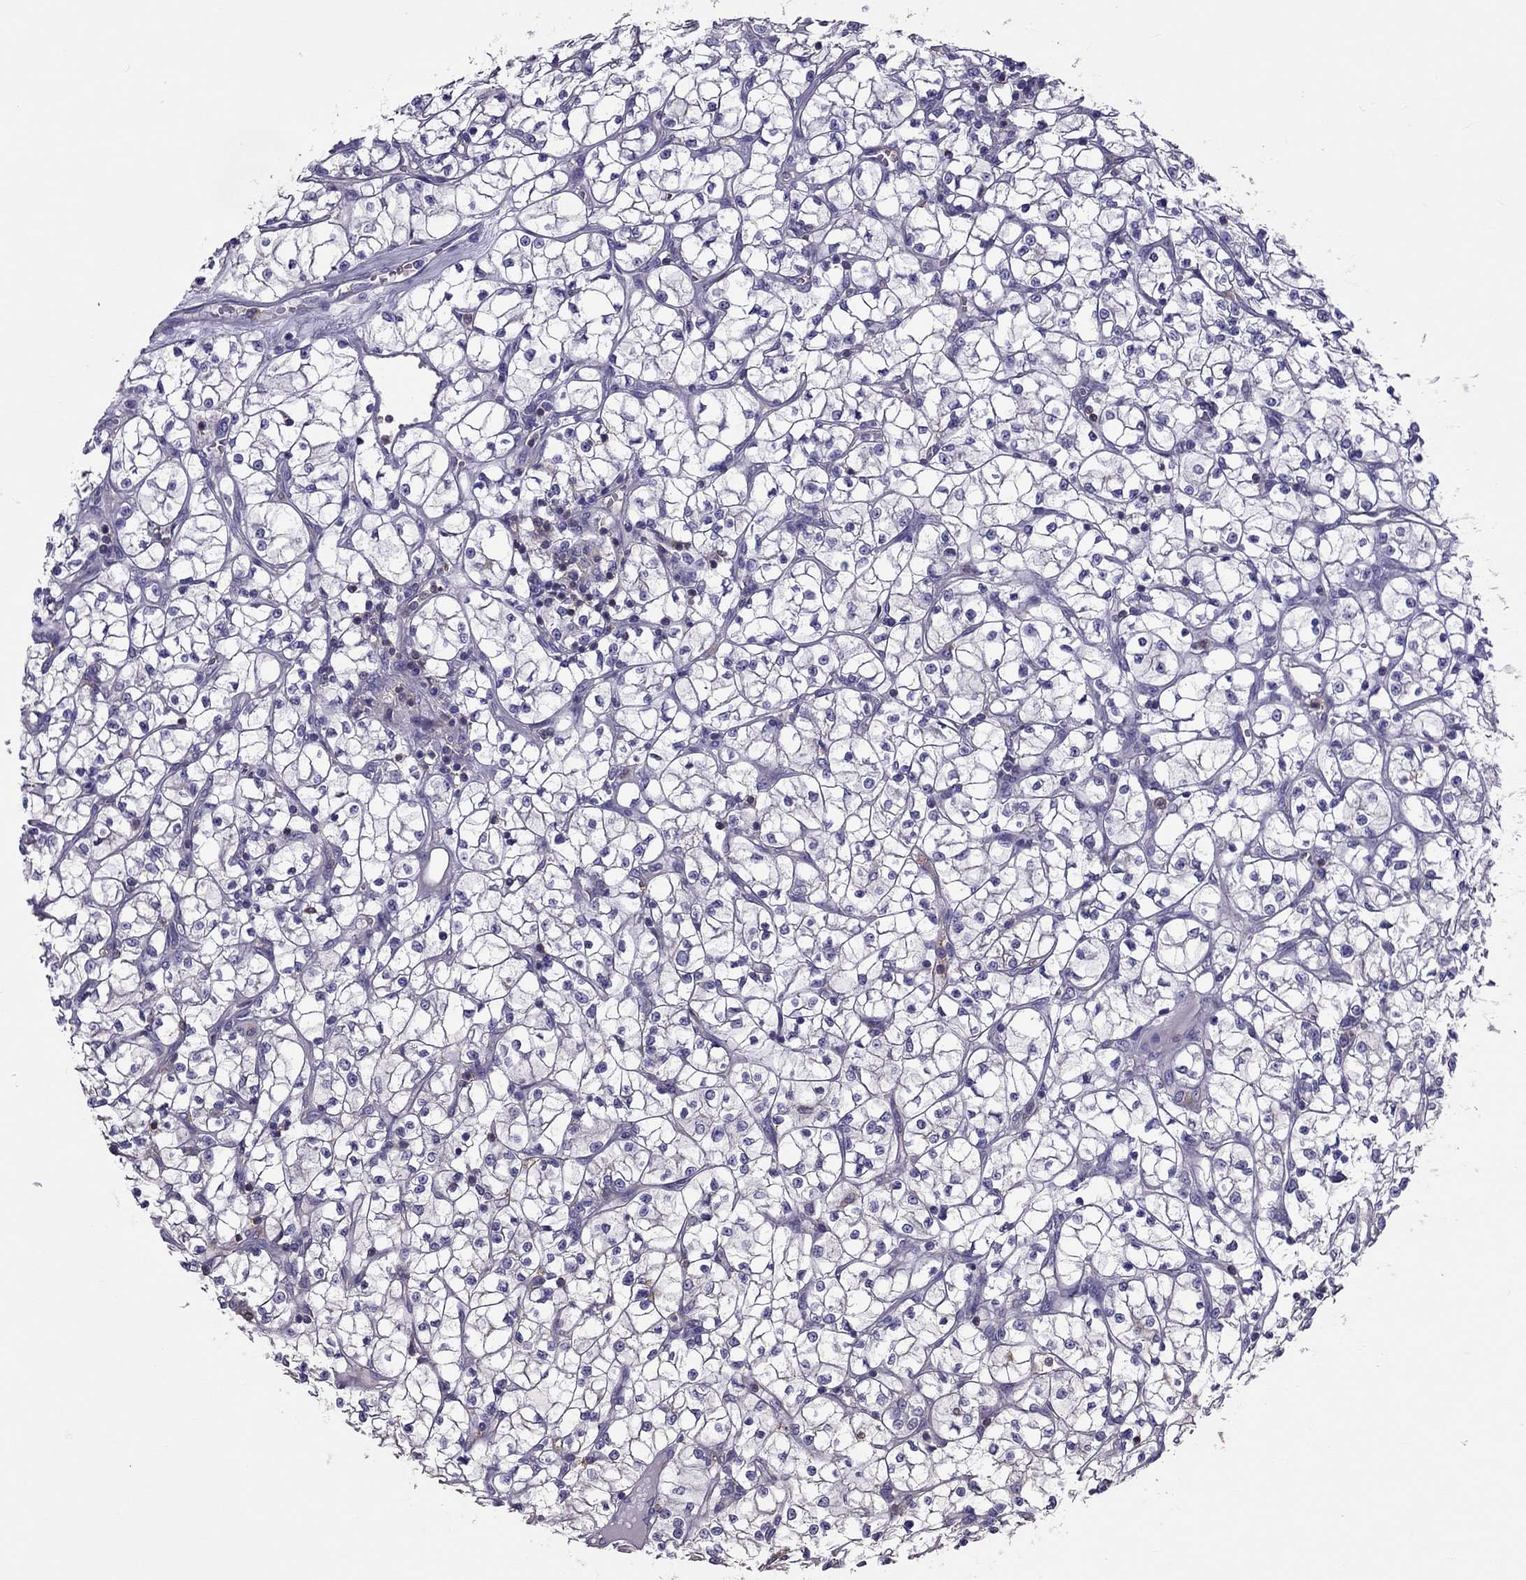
{"staining": {"intensity": "negative", "quantity": "none", "location": "none"}, "tissue": "renal cancer", "cell_type": "Tumor cells", "image_type": "cancer", "snomed": [{"axis": "morphology", "description": "Adenocarcinoma, NOS"}, {"axis": "topography", "description": "Kidney"}], "caption": "DAB immunohistochemical staining of human renal cancer shows no significant staining in tumor cells.", "gene": "TEX22", "patient": {"sex": "female", "age": 64}}